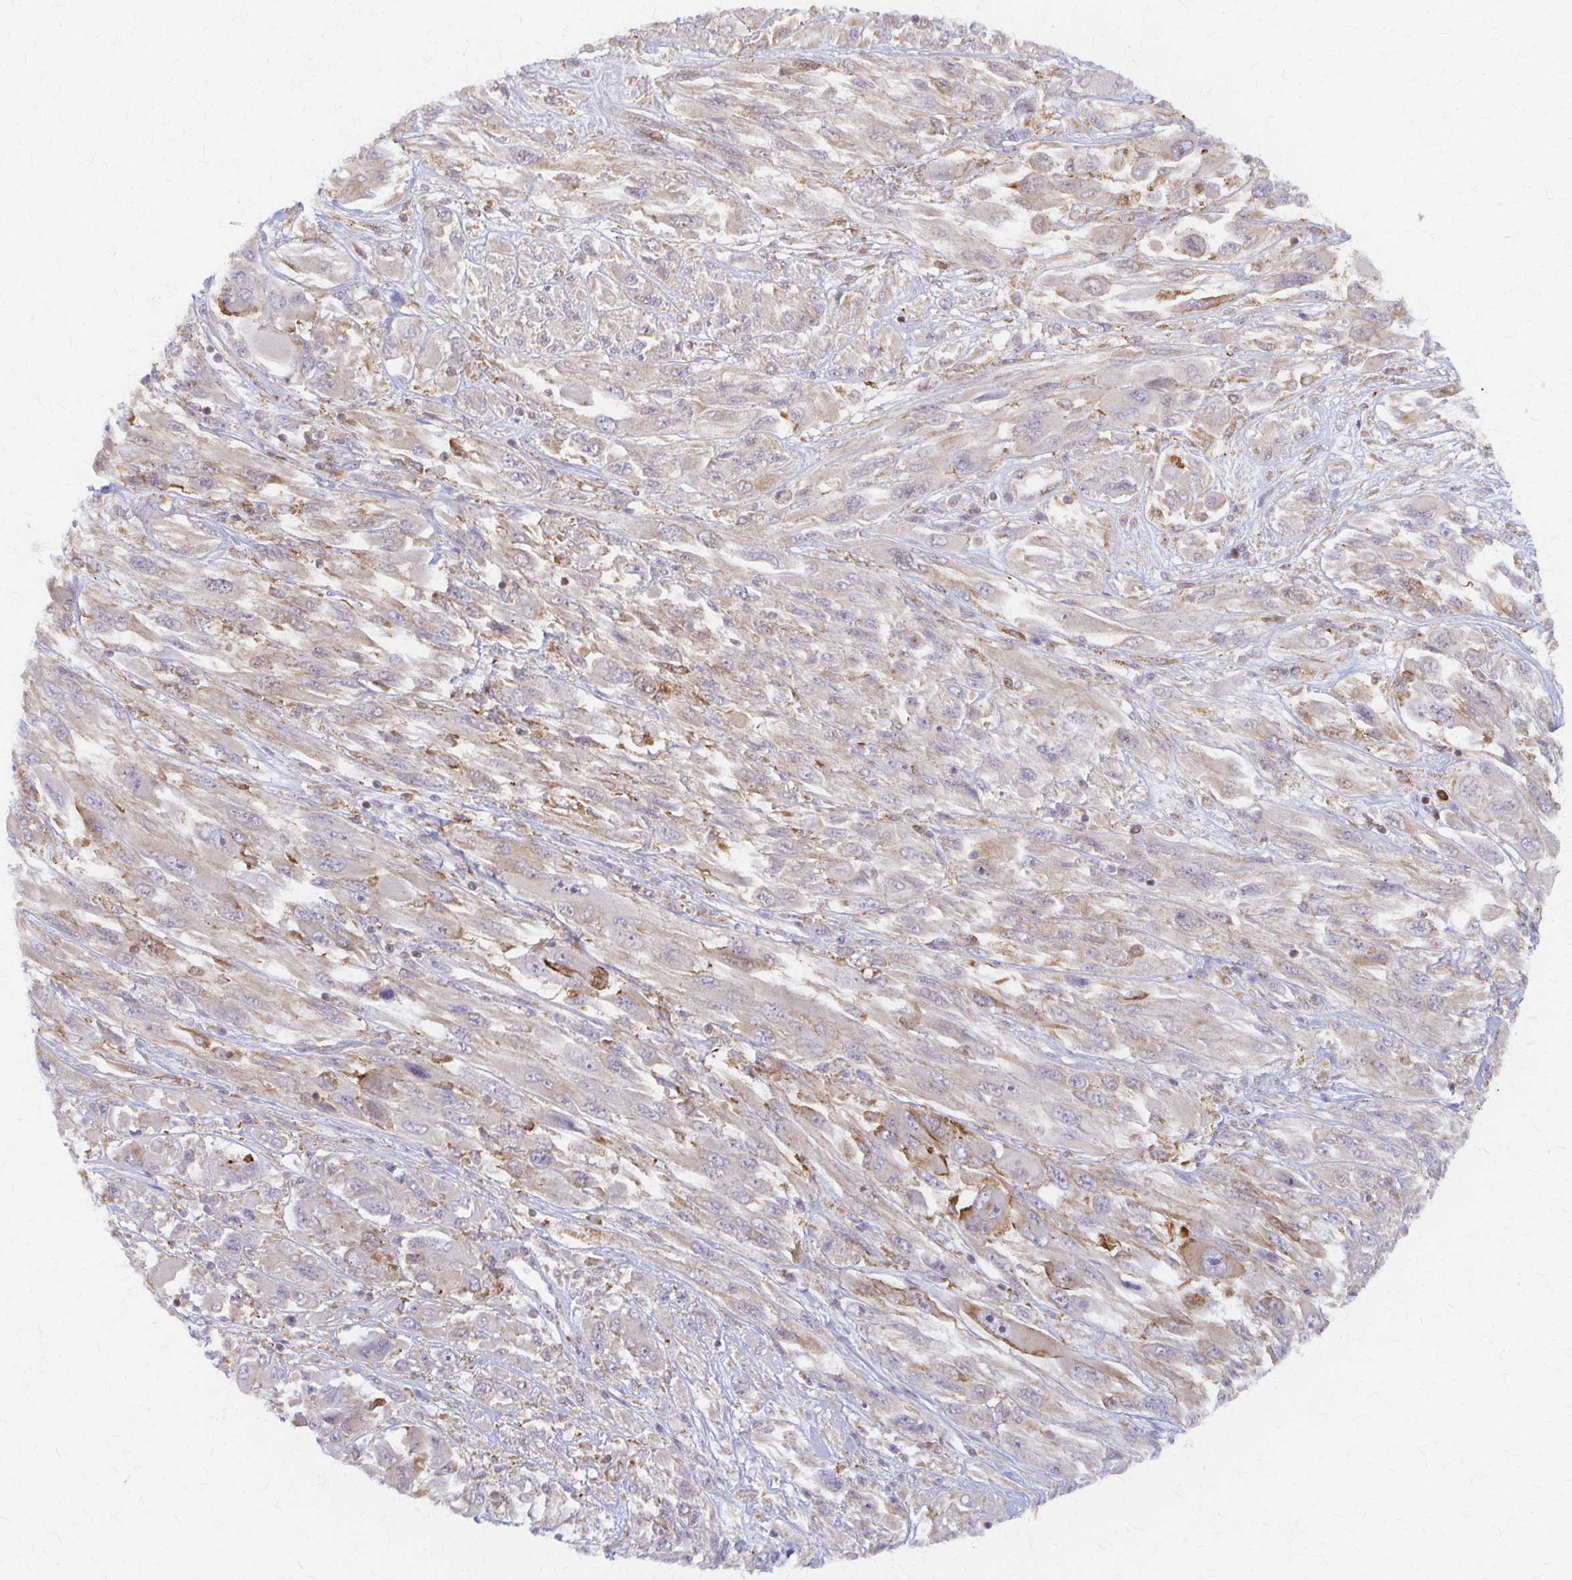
{"staining": {"intensity": "weak", "quantity": "<25%", "location": "cytoplasmic/membranous"}, "tissue": "melanoma", "cell_type": "Tumor cells", "image_type": "cancer", "snomed": [{"axis": "morphology", "description": "Malignant melanoma, NOS"}, {"axis": "topography", "description": "Skin"}], "caption": "Immunohistochemistry of human malignant melanoma displays no expression in tumor cells.", "gene": "ARHGAP35", "patient": {"sex": "female", "age": 91}}